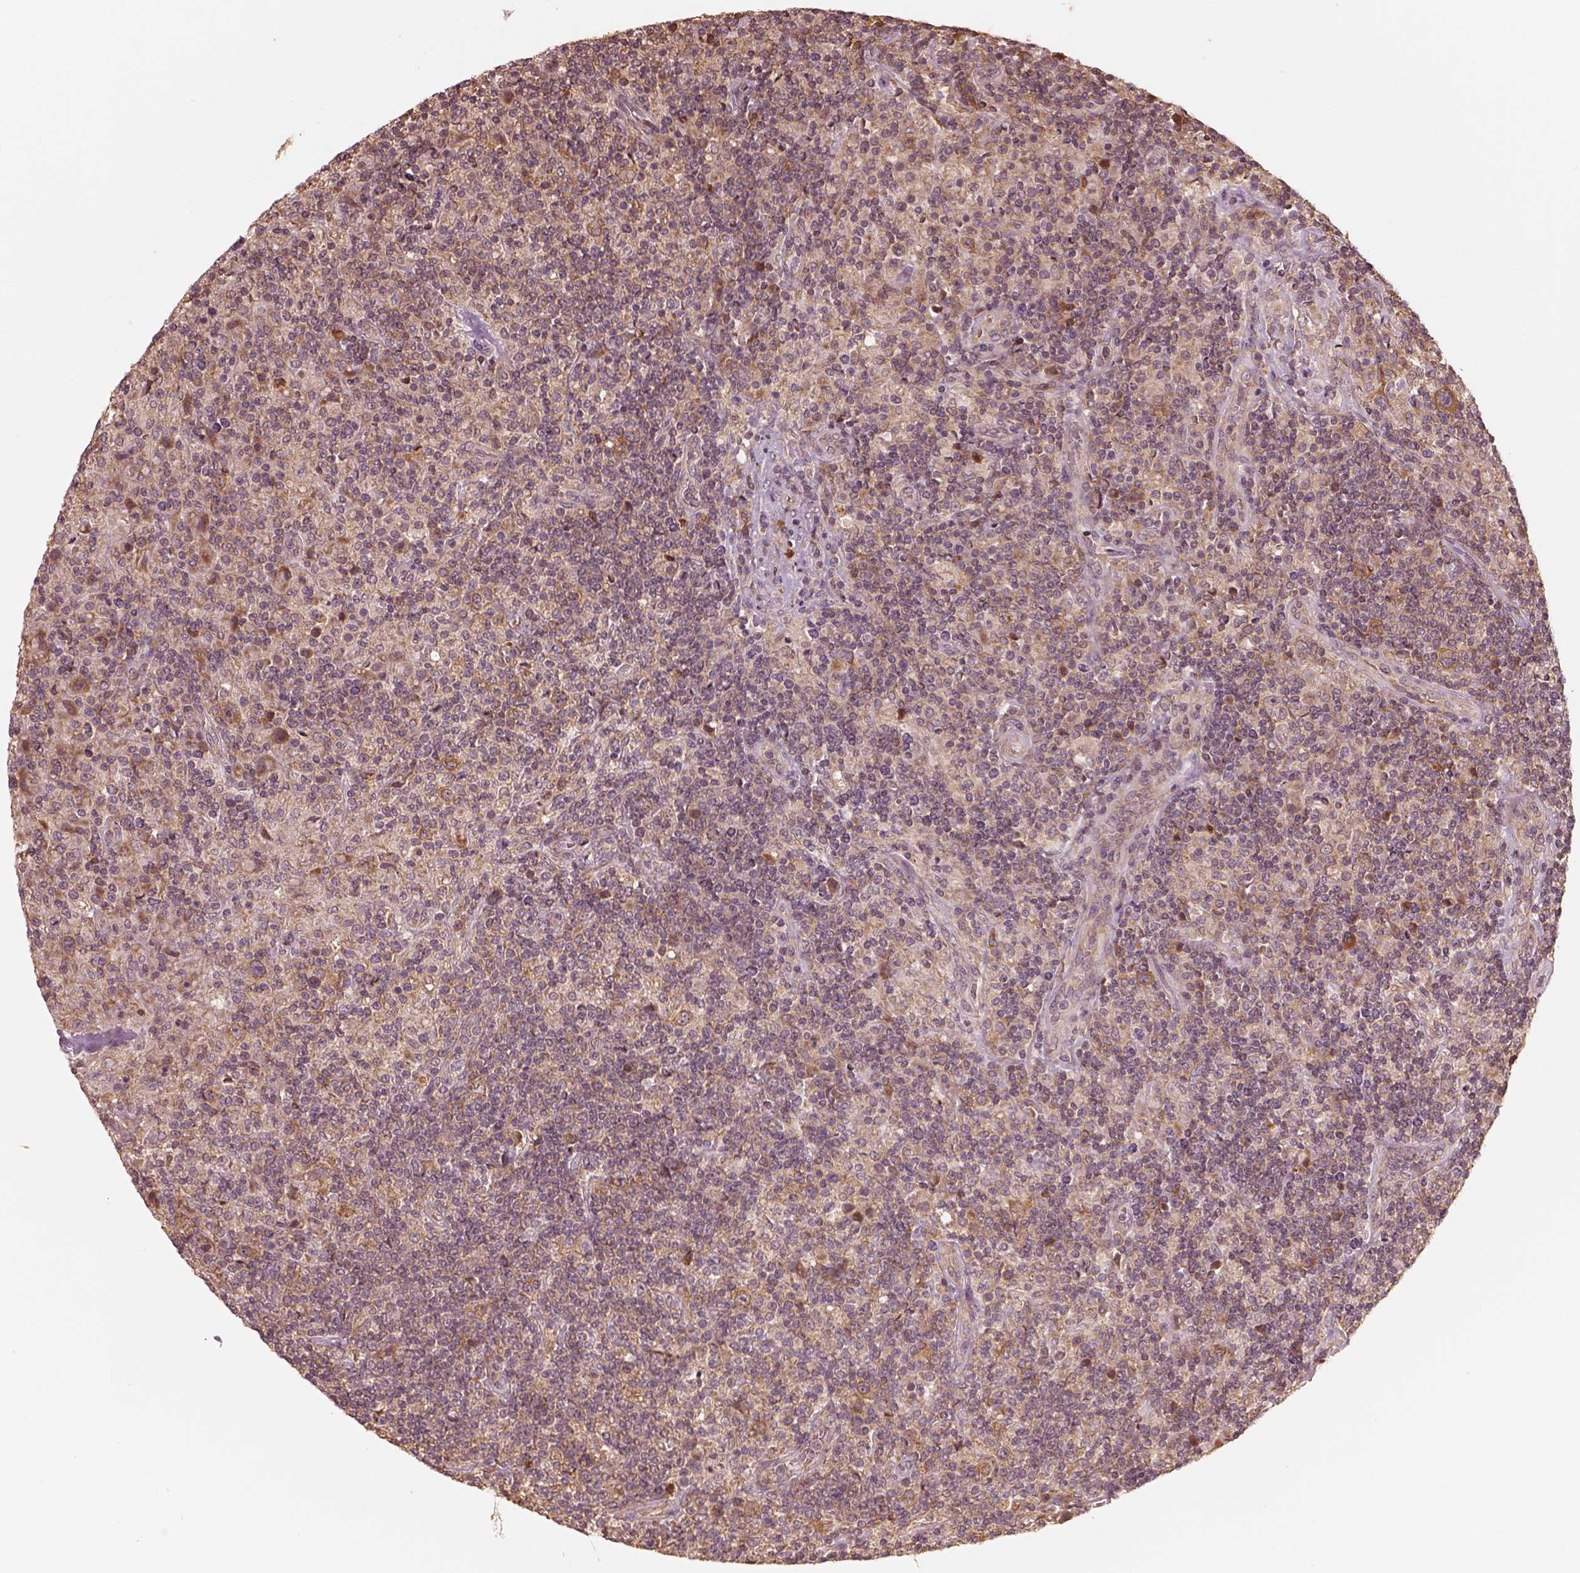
{"staining": {"intensity": "moderate", "quantity": ">75%", "location": "cytoplasmic/membranous"}, "tissue": "lymphoma", "cell_type": "Tumor cells", "image_type": "cancer", "snomed": [{"axis": "morphology", "description": "Hodgkin's disease, NOS"}, {"axis": "topography", "description": "Lymph node"}], "caption": "This is an image of immunohistochemistry (IHC) staining of Hodgkin's disease, which shows moderate positivity in the cytoplasmic/membranous of tumor cells.", "gene": "RPS5", "patient": {"sex": "male", "age": 70}}